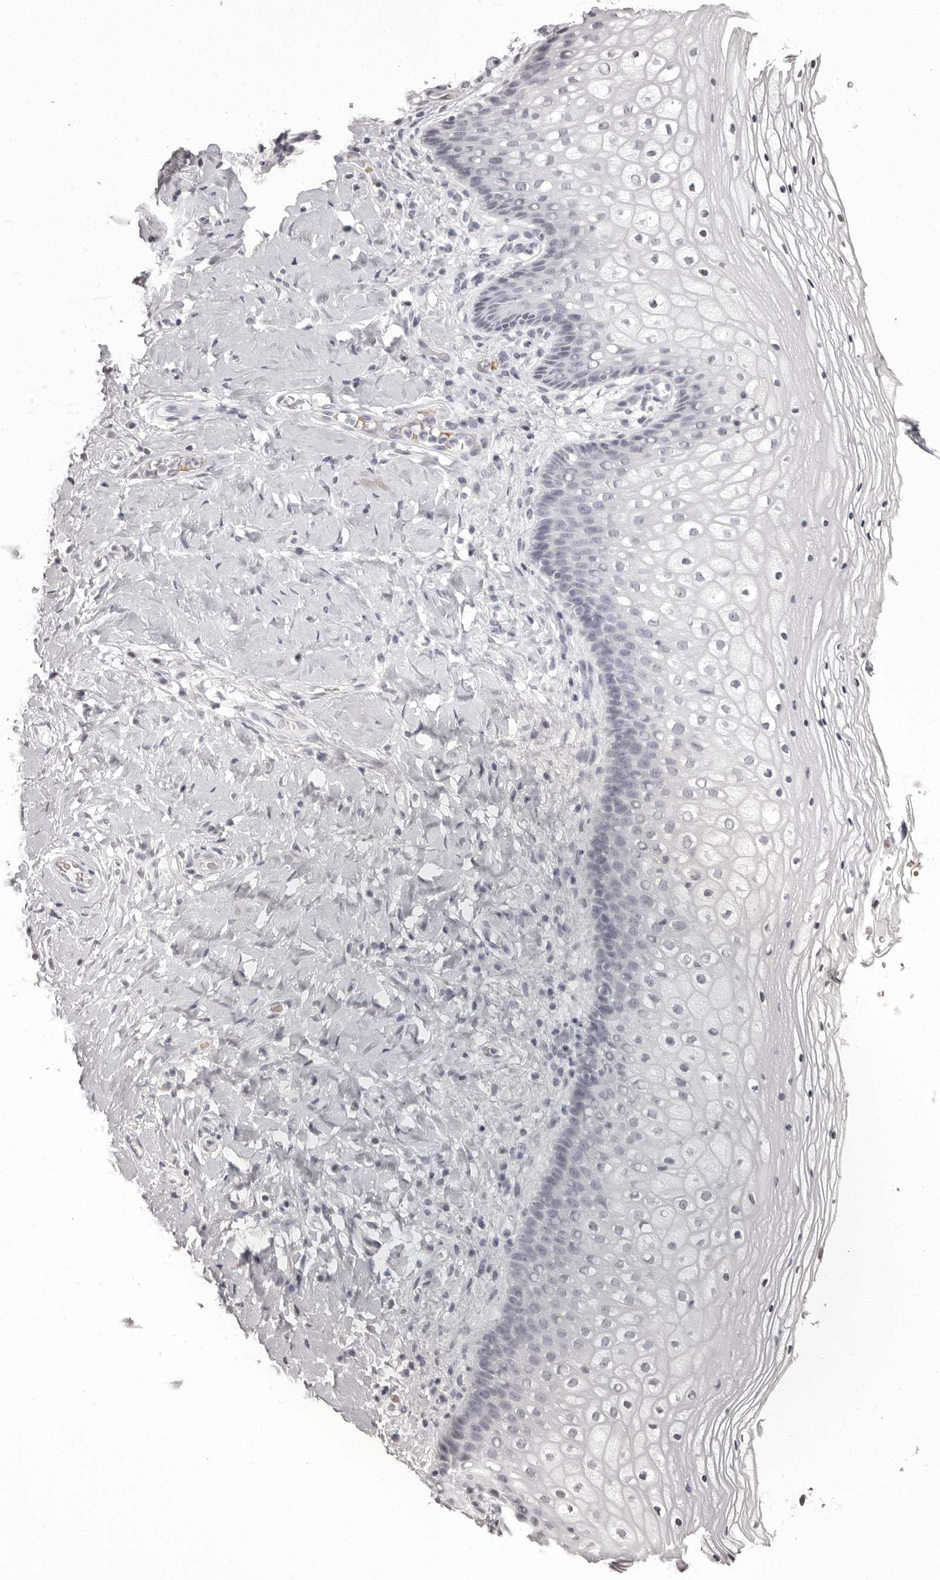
{"staining": {"intensity": "negative", "quantity": "none", "location": "none"}, "tissue": "vagina", "cell_type": "Squamous epithelial cells", "image_type": "normal", "snomed": [{"axis": "morphology", "description": "Normal tissue, NOS"}, {"axis": "topography", "description": "Vagina"}], "caption": "This is an IHC micrograph of benign vagina. There is no expression in squamous epithelial cells.", "gene": "C8orf74", "patient": {"sex": "female", "age": 60}}